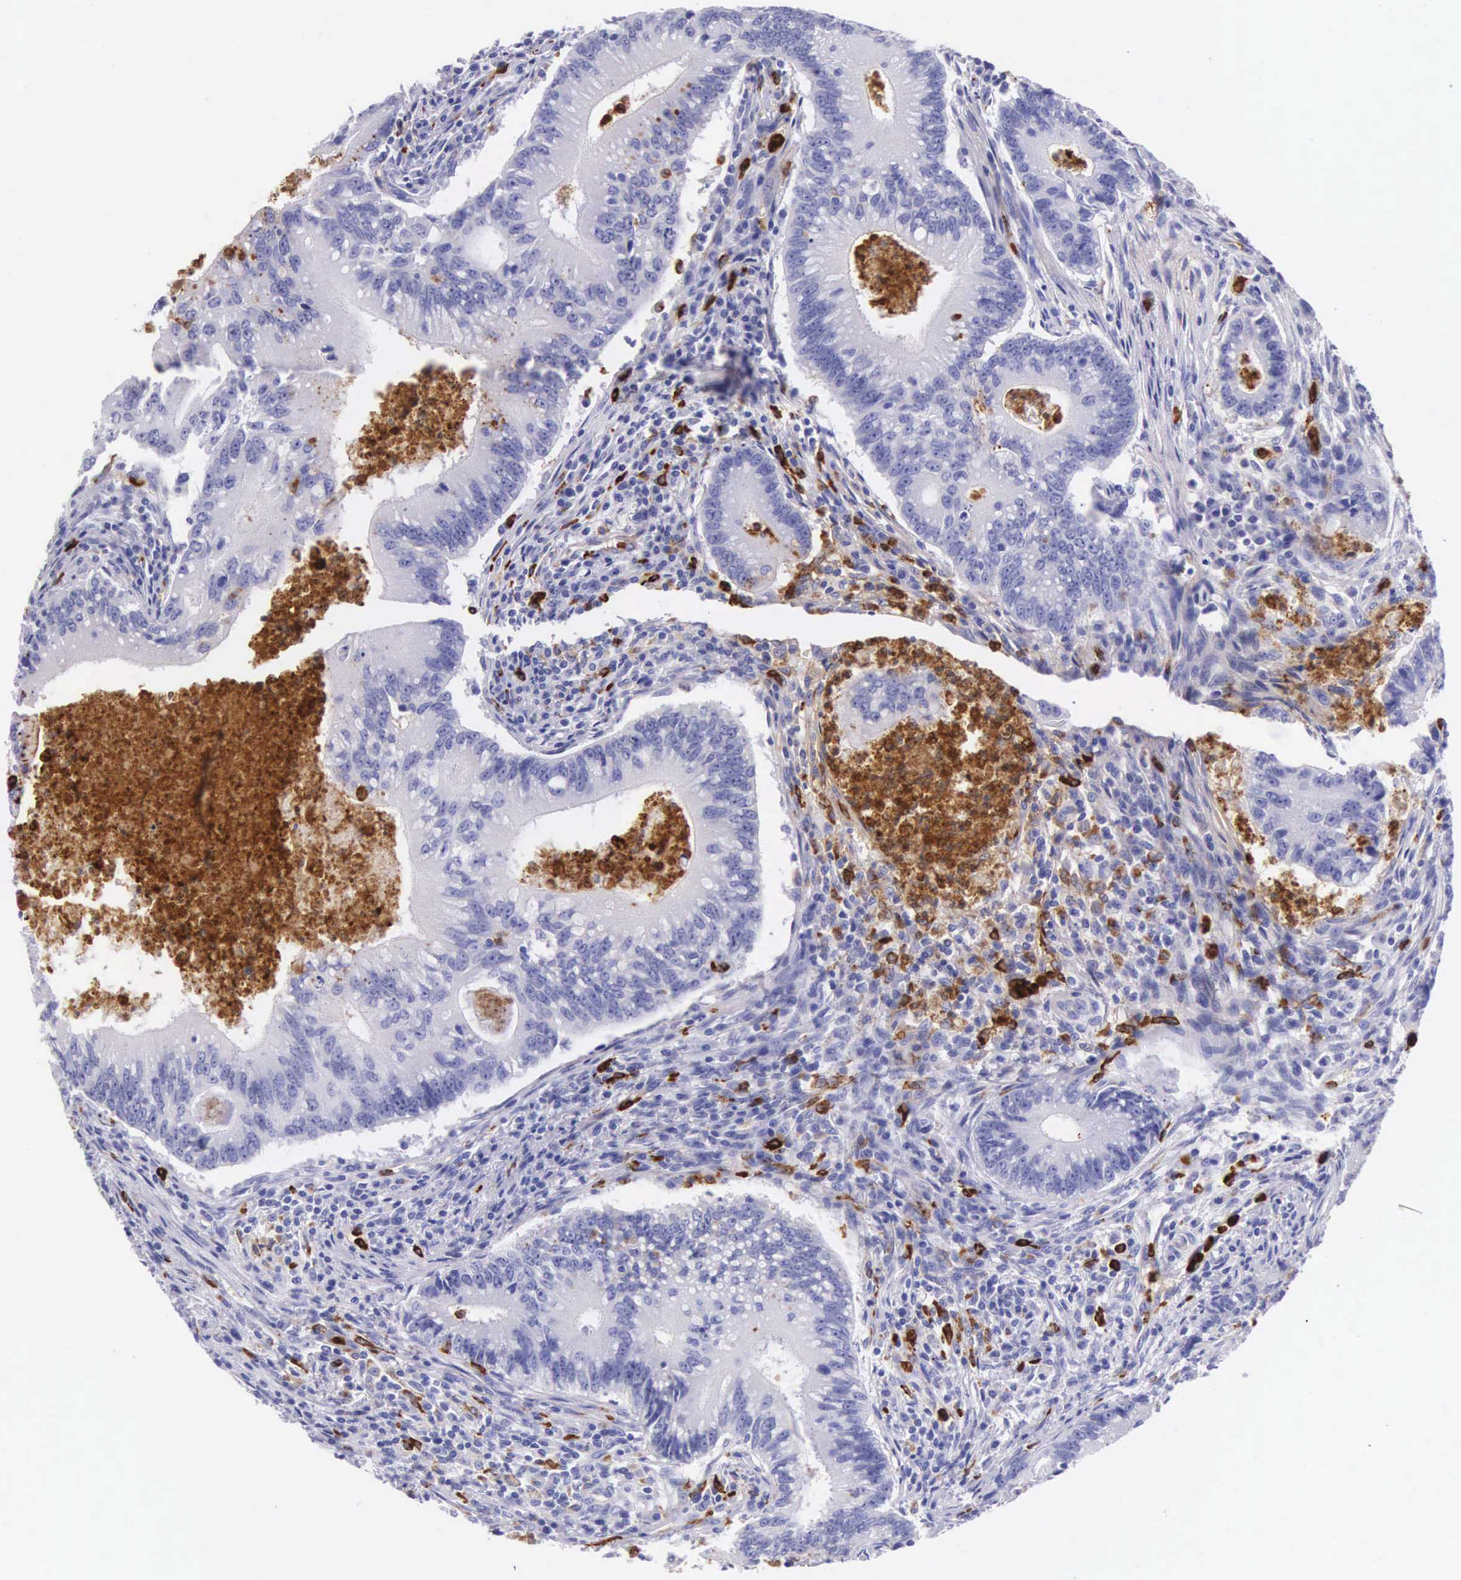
{"staining": {"intensity": "negative", "quantity": "none", "location": "none"}, "tissue": "colorectal cancer", "cell_type": "Tumor cells", "image_type": "cancer", "snomed": [{"axis": "morphology", "description": "Adenocarcinoma, NOS"}, {"axis": "topography", "description": "Rectum"}], "caption": "The immunohistochemistry (IHC) micrograph has no significant positivity in tumor cells of colorectal cancer tissue.", "gene": "FCN1", "patient": {"sex": "female", "age": 81}}